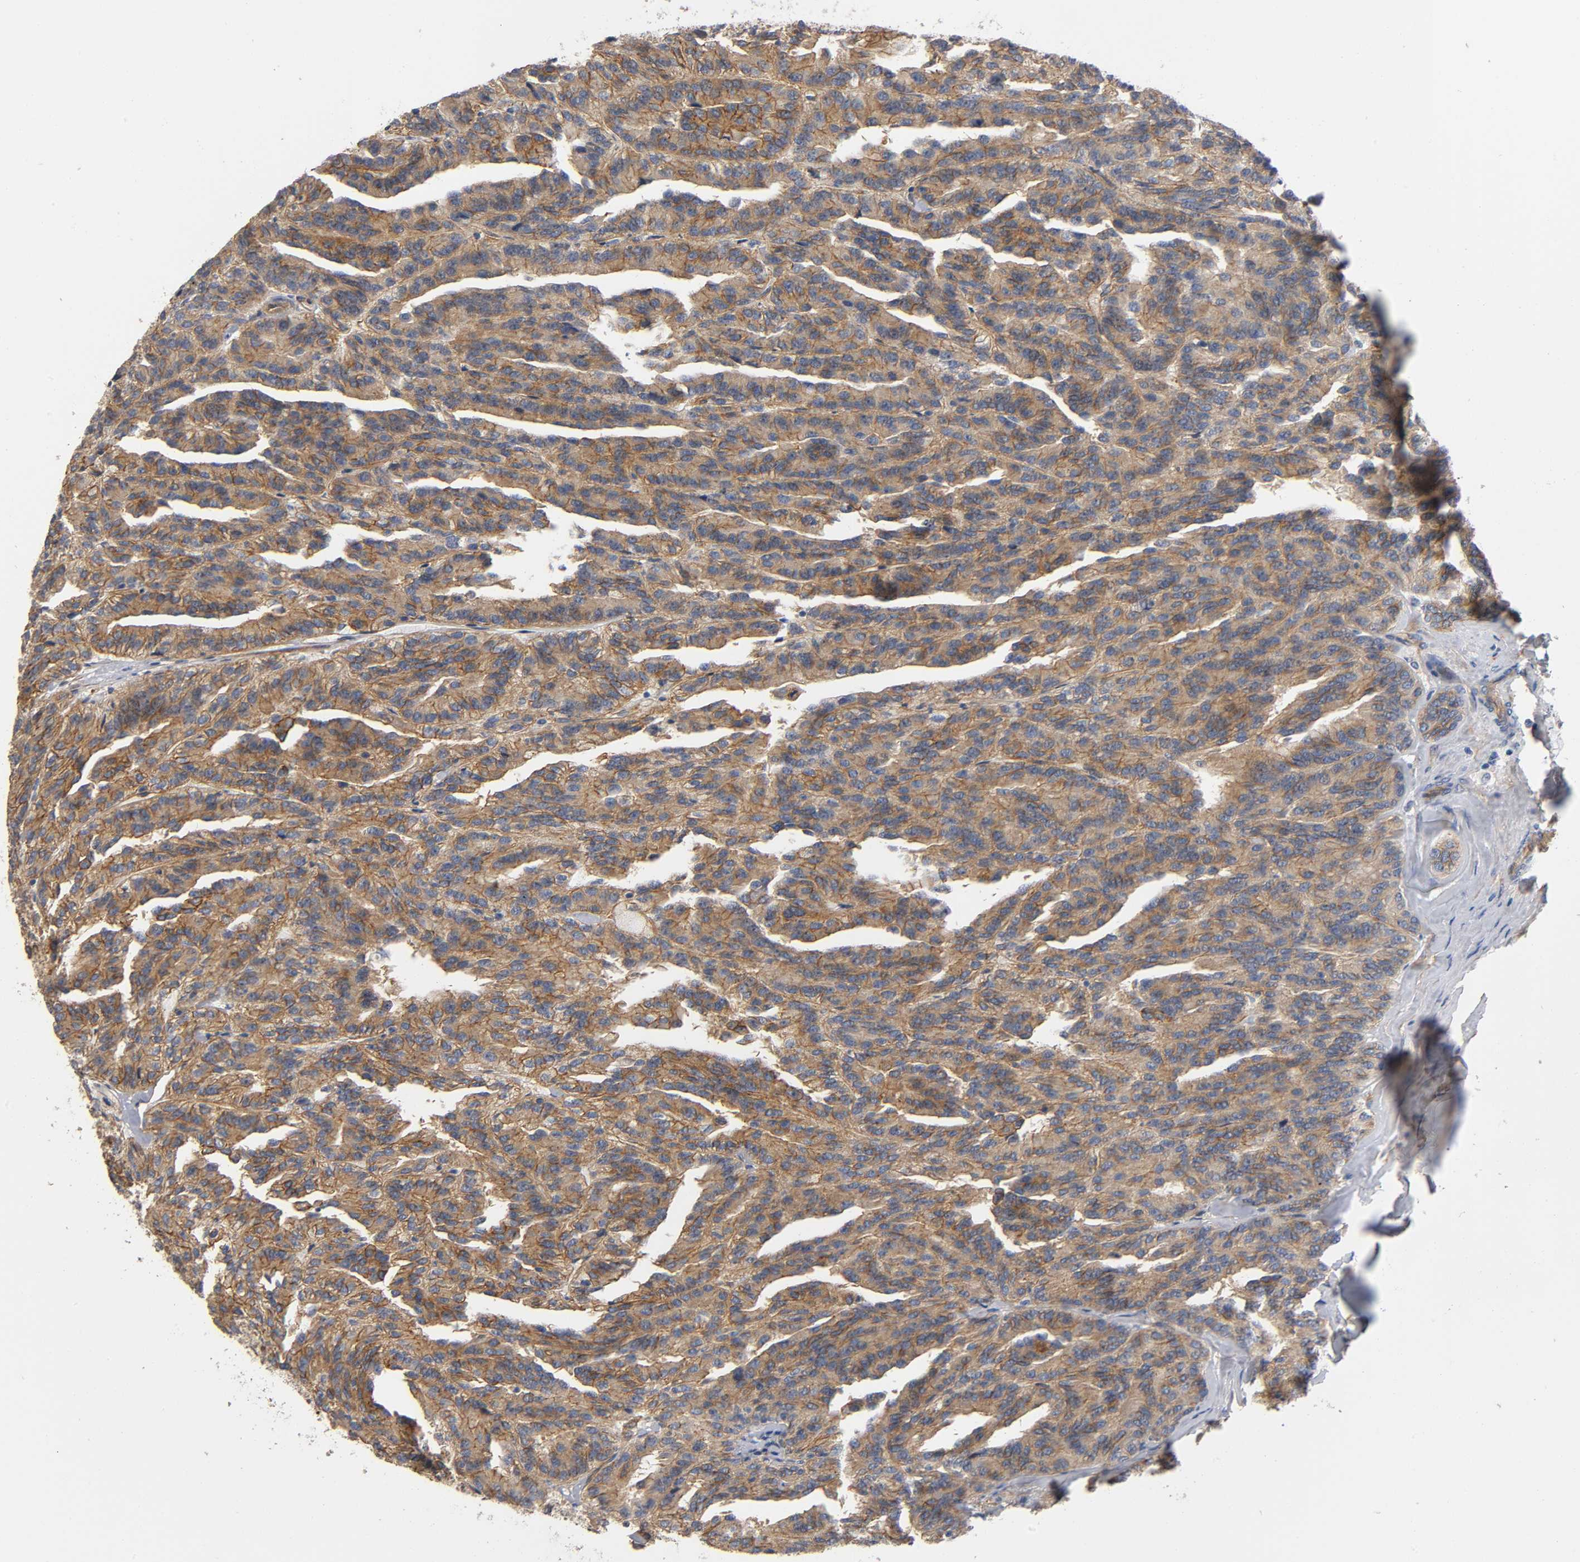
{"staining": {"intensity": "moderate", "quantity": ">75%", "location": "cytoplasmic/membranous"}, "tissue": "renal cancer", "cell_type": "Tumor cells", "image_type": "cancer", "snomed": [{"axis": "morphology", "description": "Adenocarcinoma, NOS"}, {"axis": "topography", "description": "Kidney"}], "caption": "Renal cancer stained for a protein demonstrates moderate cytoplasmic/membranous positivity in tumor cells.", "gene": "MARS1", "patient": {"sex": "male", "age": 46}}